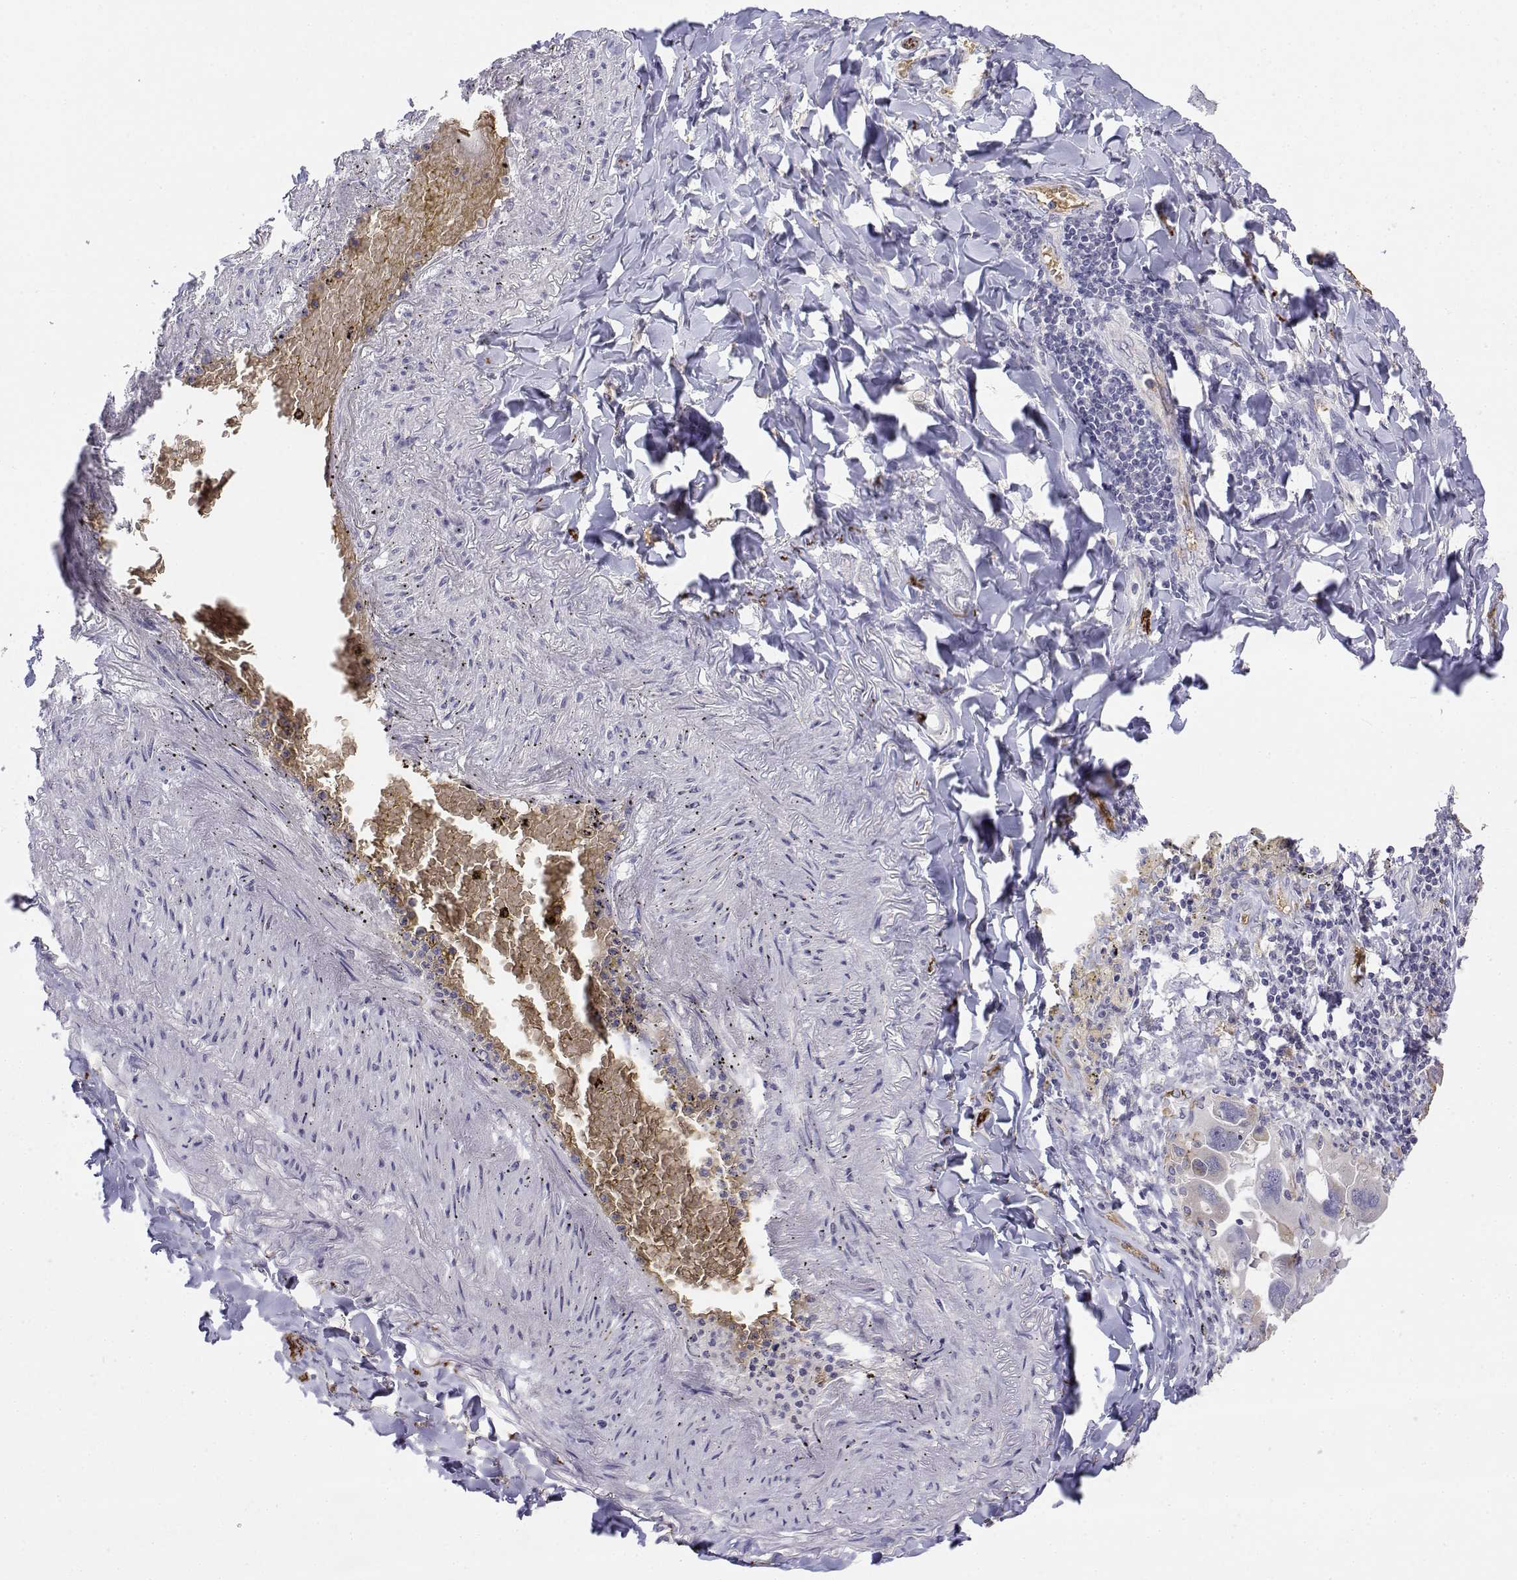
{"staining": {"intensity": "negative", "quantity": "none", "location": "none"}, "tissue": "lung cancer", "cell_type": "Tumor cells", "image_type": "cancer", "snomed": [{"axis": "morphology", "description": "Adenocarcinoma, NOS"}, {"axis": "topography", "description": "Lung"}], "caption": "Tumor cells show no significant staining in lung adenocarcinoma. (Stains: DAB immunohistochemistry (IHC) with hematoxylin counter stain, Microscopy: brightfield microscopy at high magnification).", "gene": "CADM1", "patient": {"sex": "male", "age": 64}}